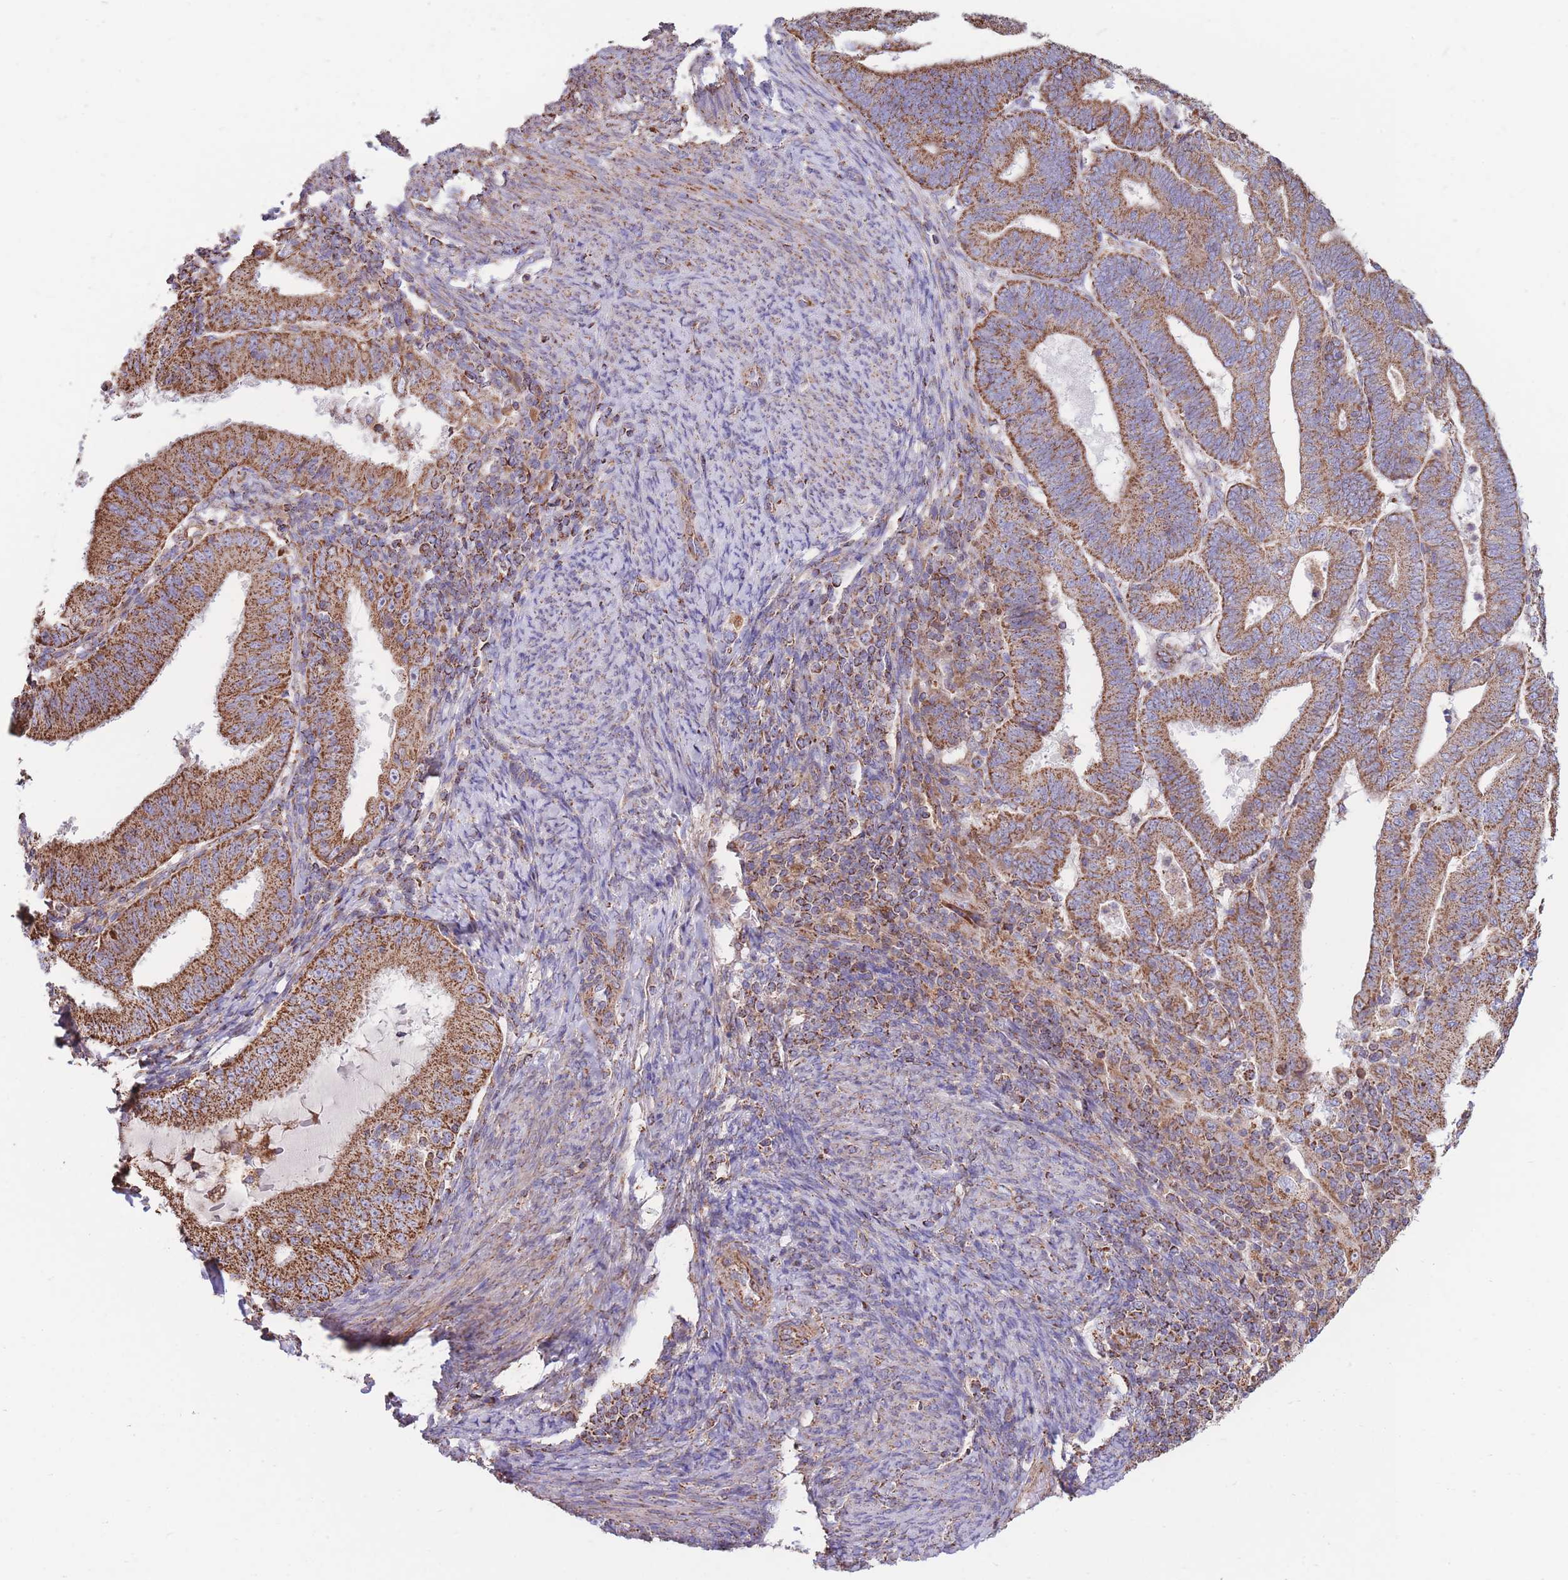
{"staining": {"intensity": "moderate", "quantity": ">75%", "location": "cytoplasmic/membranous"}, "tissue": "endometrial cancer", "cell_type": "Tumor cells", "image_type": "cancer", "snomed": [{"axis": "morphology", "description": "Adenocarcinoma, NOS"}, {"axis": "topography", "description": "Endometrium"}], "caption": "An image of human endometrial adenocarcinoma stained for a protein reveals moderate cytoplasmic/membranous brown staining in tumor cells.", "gene": "FKBP8", "patient": {"sex": "female", "age": 70}}